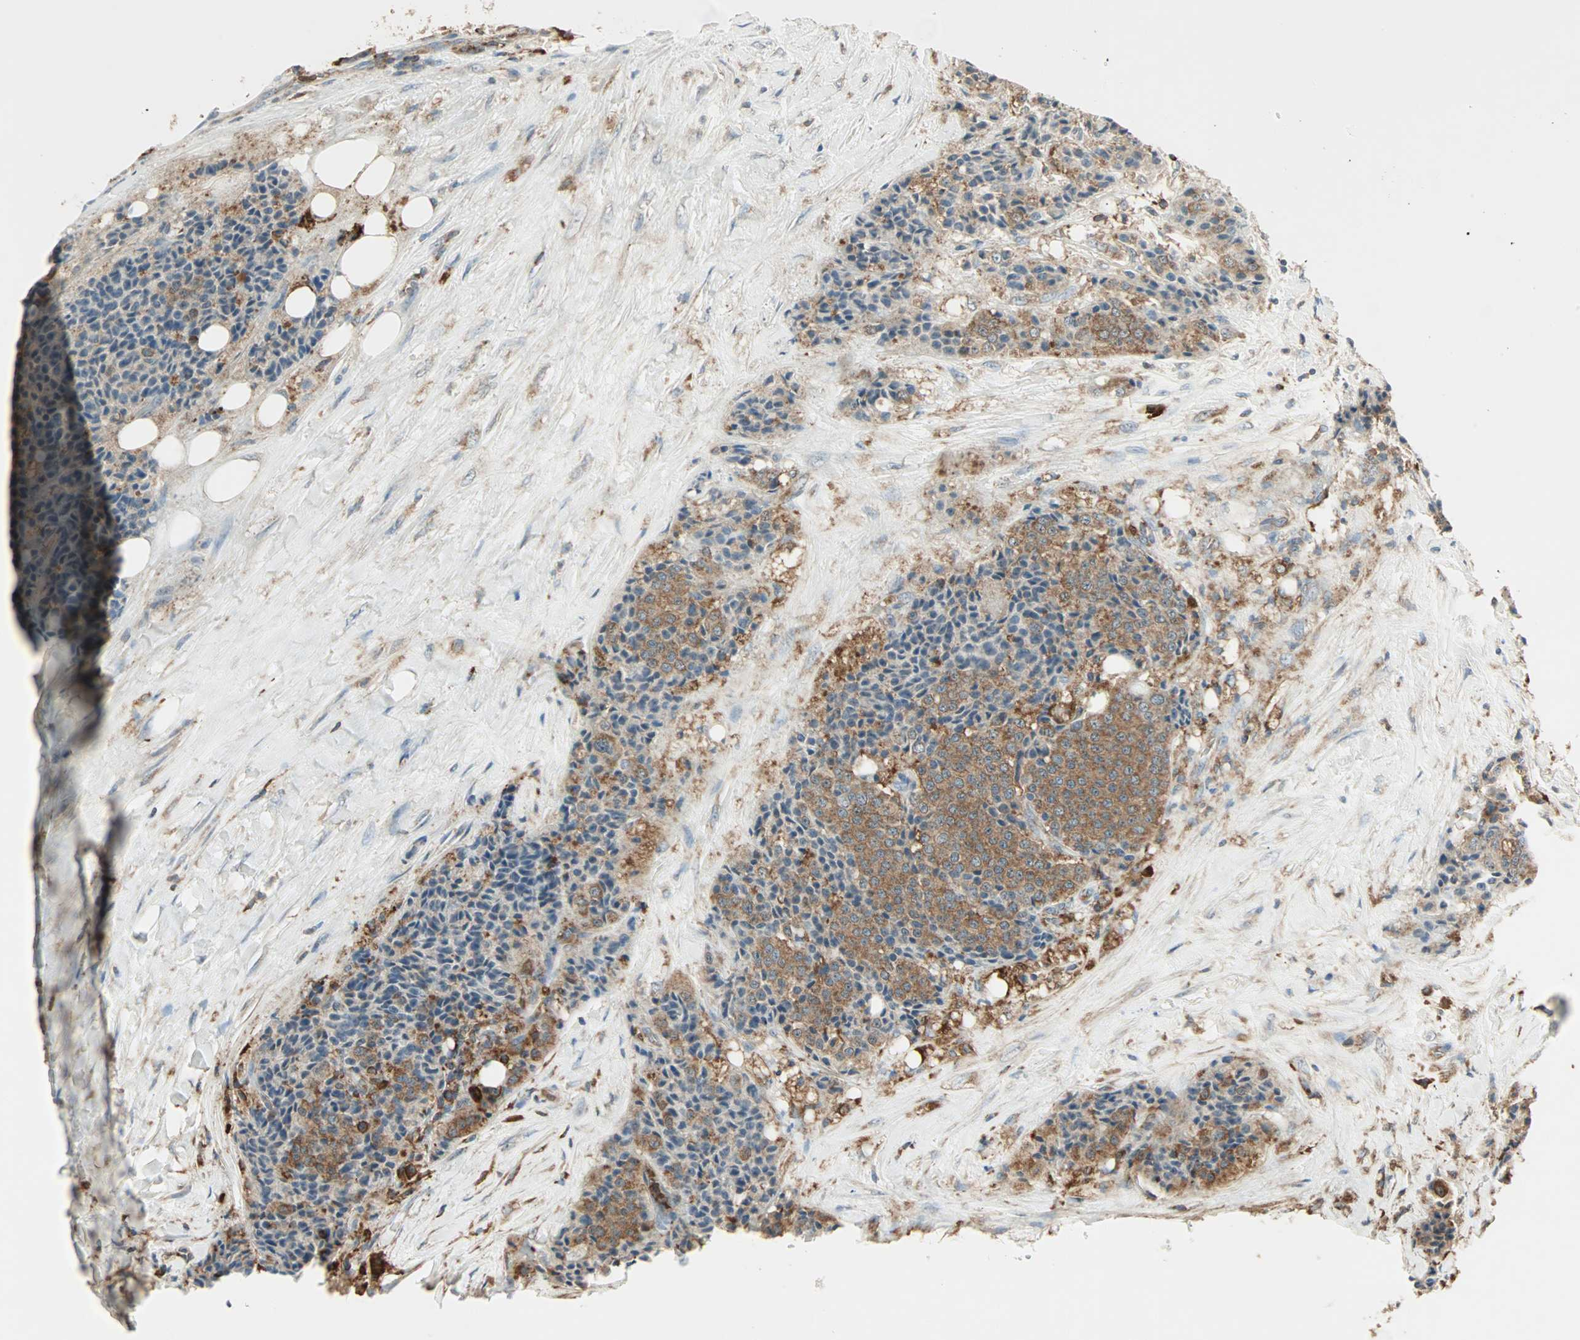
{"staining": {"intensity": "moderate", "quantity": ">75%", "location": "cytoplasmic/membranous"}, "tissue": "carcinoid", "cell_type": "Tumor cells", "image_type": "cancer", "snomed": [{"axis": "morphology", "description": "Carcinoid, malignant, NOS"}, {"axis": "topography", "description": "Colon"}], "caption": "Moderate cytoplasmic/membranous positivity is seen in approximately >75% of tumor cells in carcinoid.", "gene": "MMP3", "patient": {"sex": "female", "age": 61}}